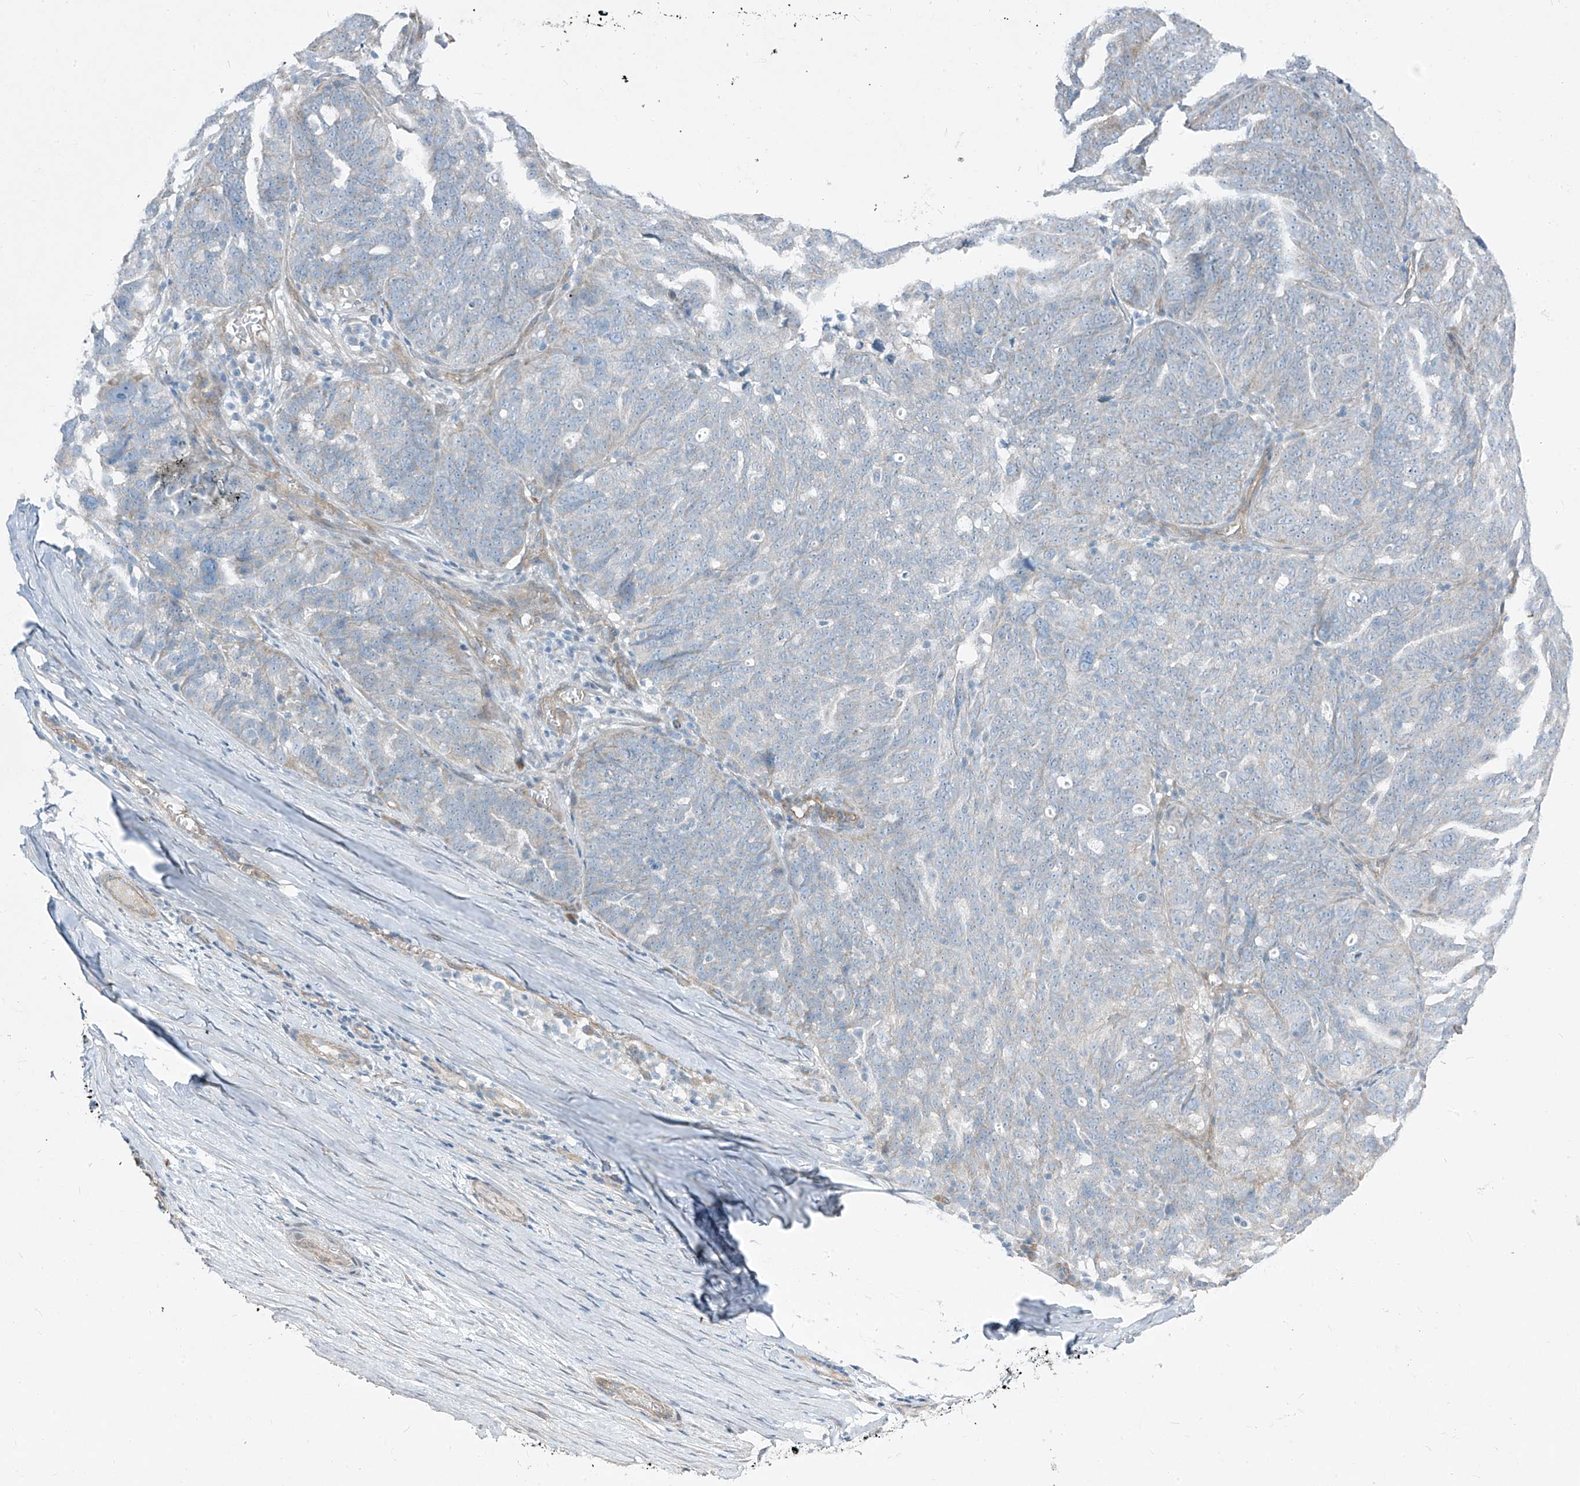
{"staining": {"intensity": "negative", "quantity": "none", "location": "none"}, "tissue": "ovarian cancer", "cell_type": "Tumor cells", "image_type": "cancer", "snomed": [{"axis": "morphology", "description": "Cystadenocarcinoma, serous, NOS"}, {"axis": "topography", "description": "Ovary"}], "caption": "High magnification brightfield microscopy of ovarian cancer (serous cystadenocarcinoma) stained with DAB (3,3'-diaminobenzidine) (brown) and counterstained with hematoxylin (blue): tumor cells show no significant staining.", "gene": "TNS2", "patient": {"sex": "female", "age": 59}}